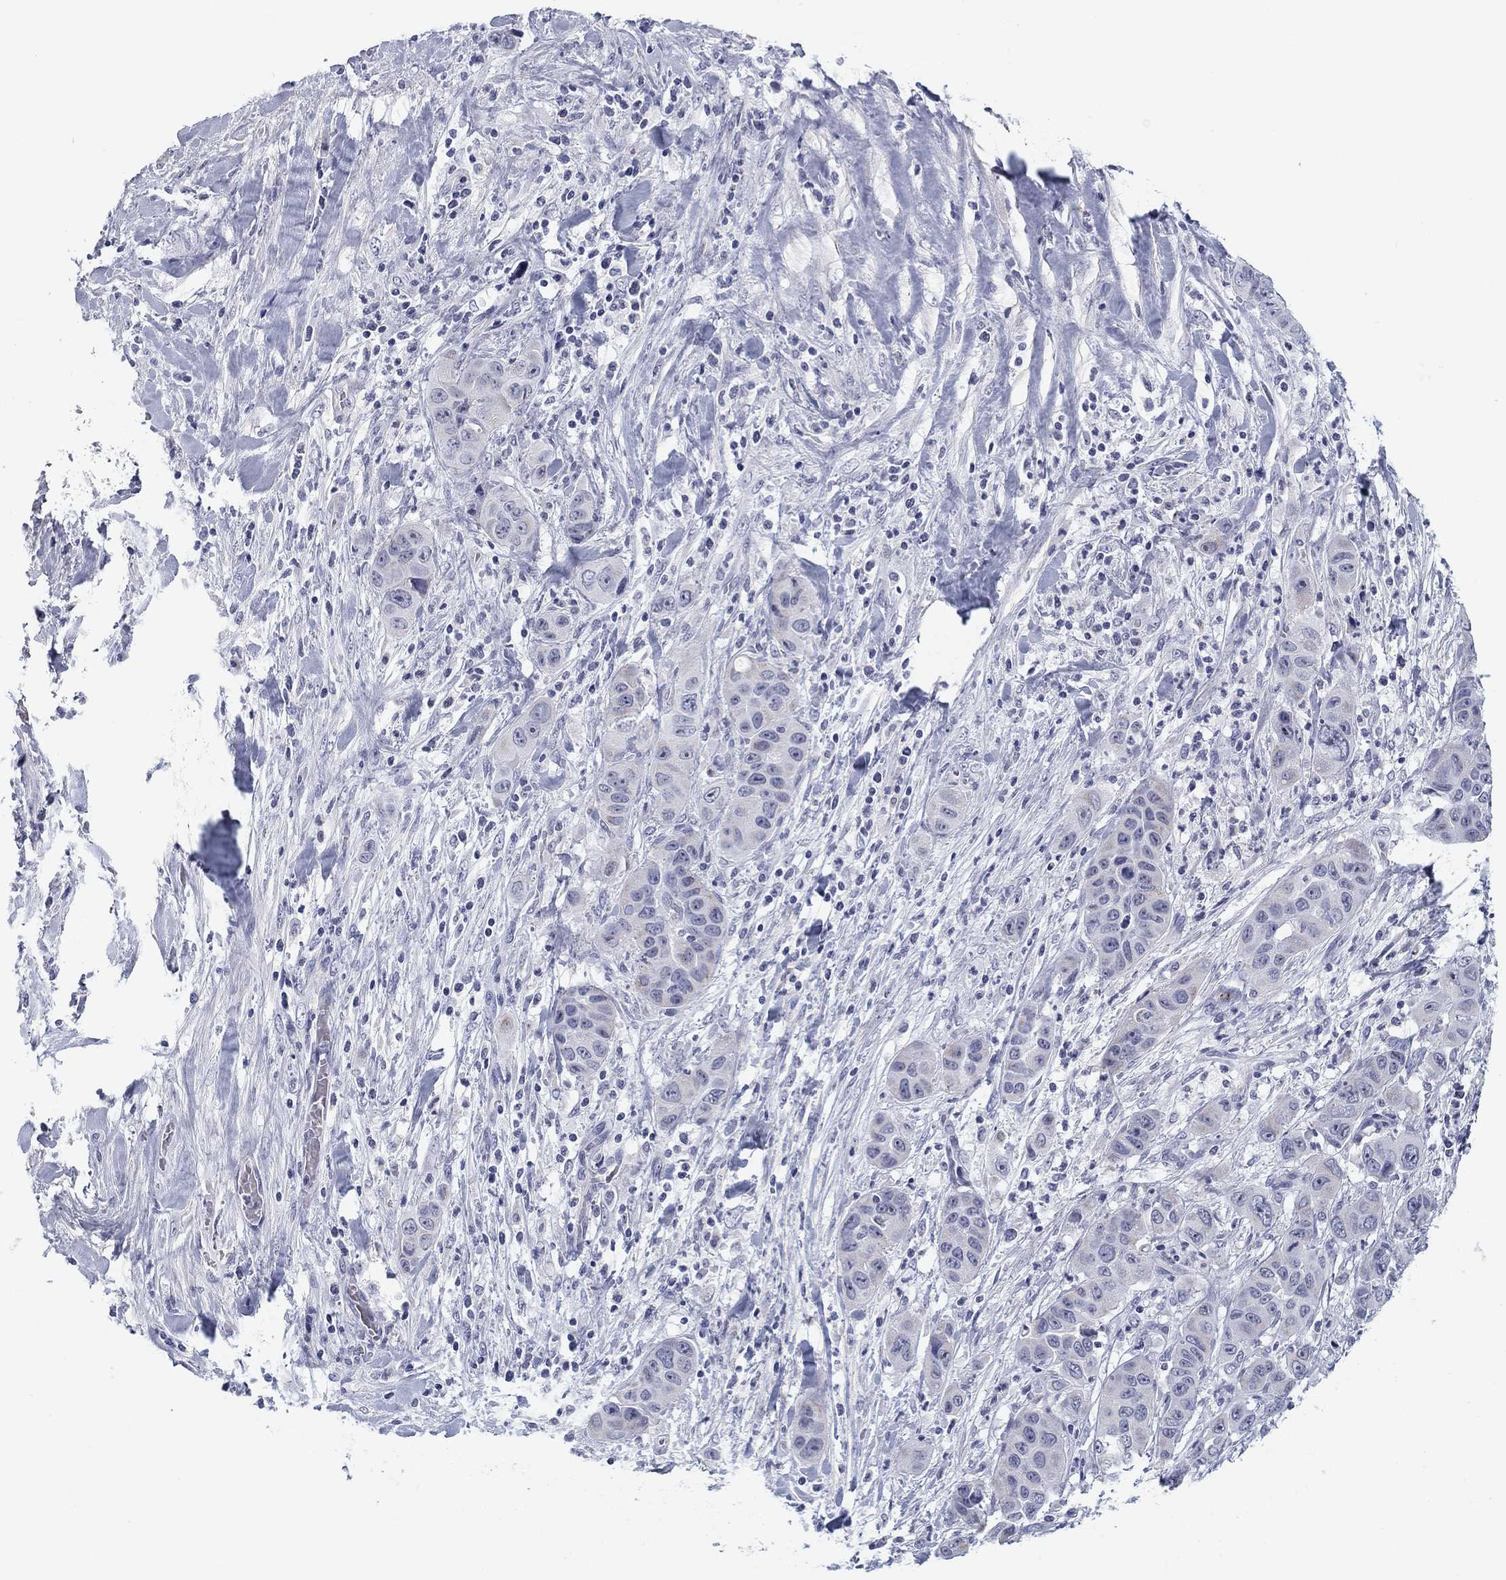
{"staining": {"intensity": "negative", "quantity": "none", "location": "none"}, "tissue": "liver cancer", "cell_type": "Tumor cells", "image_type": "cancer", "snomed": [{"axis": "morphology", "description": "Cholangiocarcinoma"}, {"axis": "topography", "description": "Liver"}], "caption": "Immunohistochemical staining of liver cancer (cholangiocarcinoma) demonstrates no significant positivity in tumor cells.", "gene": "PRPH", "patient": {"sex": "female", "age": 52}}